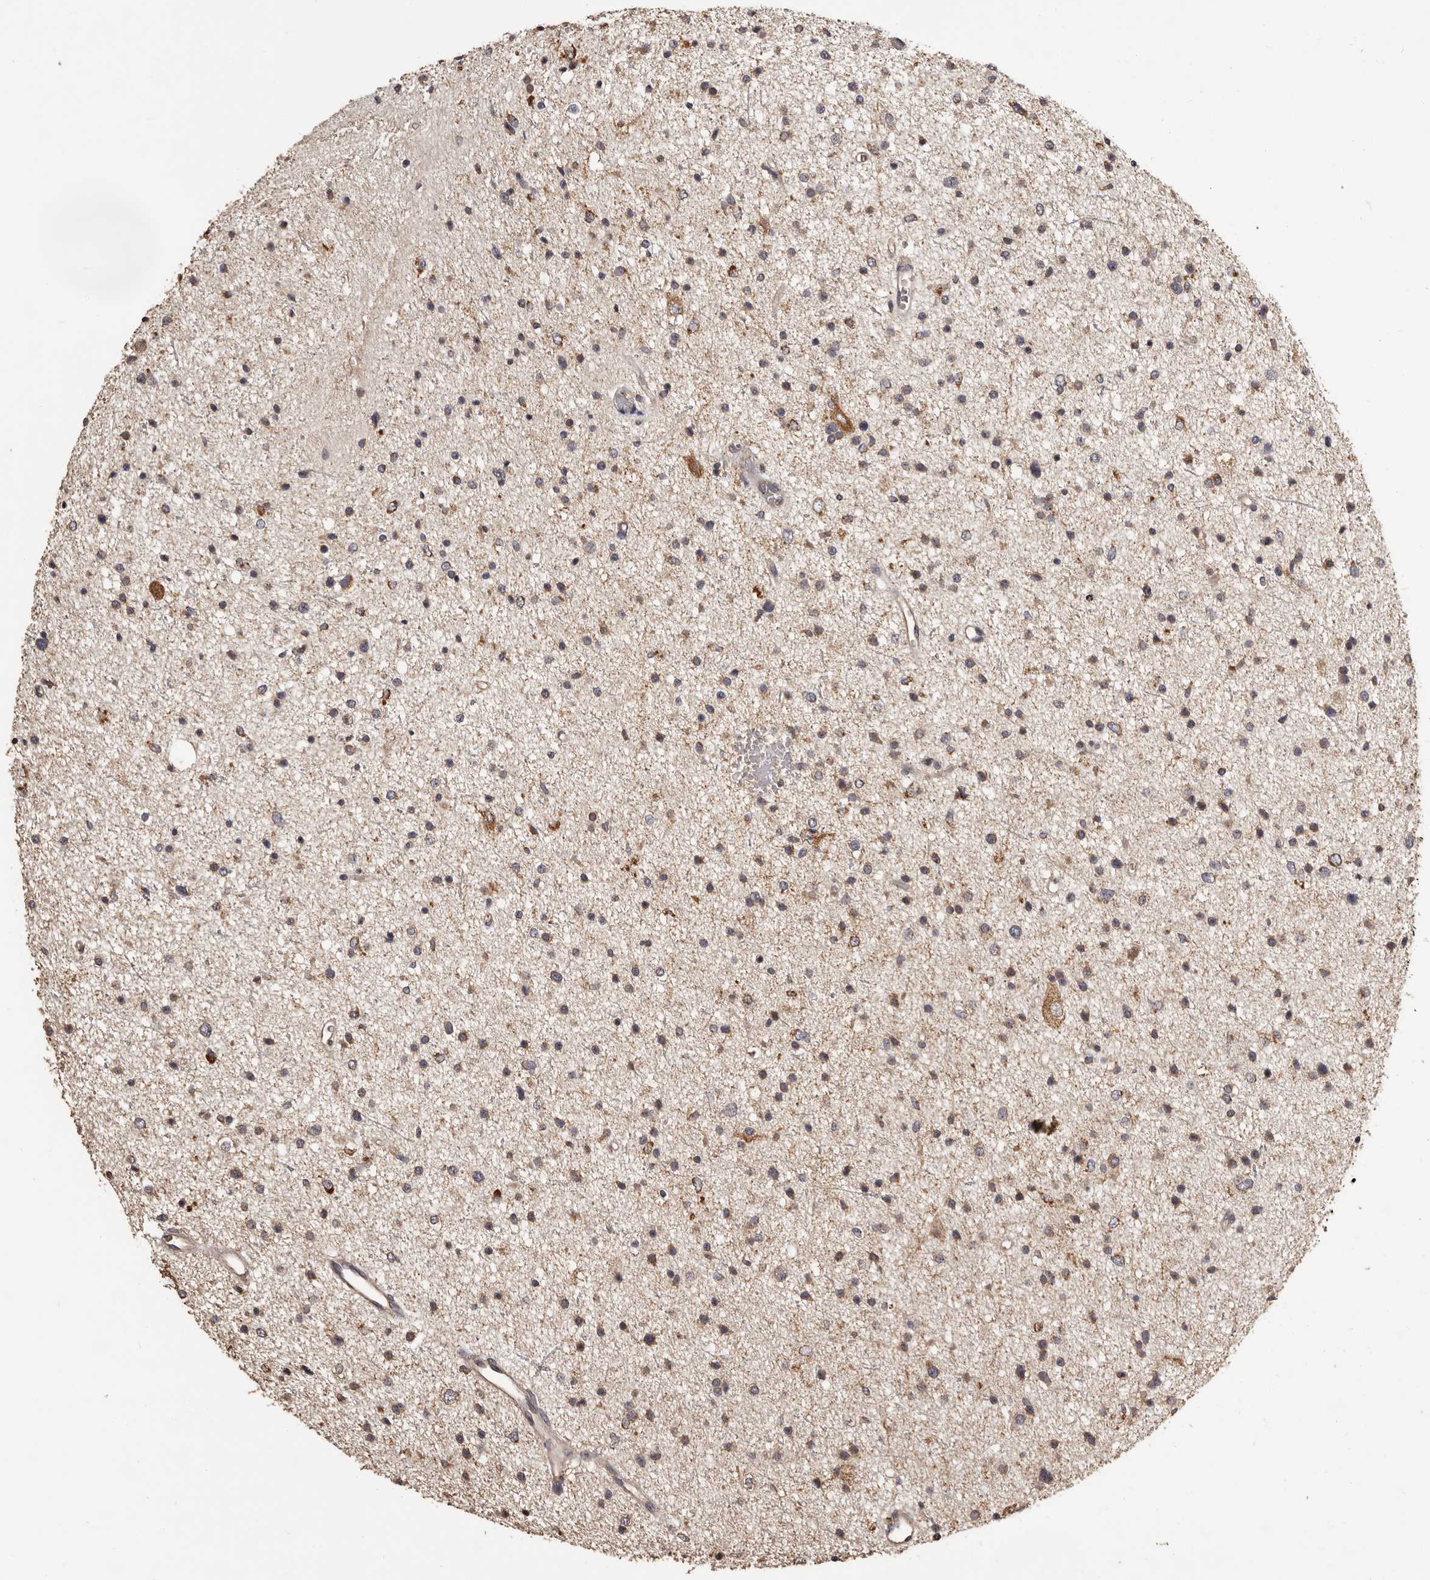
{"staining": {"intensity": "moderate", "quantity": "<25%", "location": "cytoplasmic/membranous"}, "tissue": "glioma", "cell_type": "Tumor cells", "image_type": "cancer", "snomed": [{"axis": "morphology", "description": "Glioma, malignant, Low grade"}, {"axis": "topography", "description": "Brain"}], "caption": "A histopathology image showing moderate cytoplasmic/membranous positivity in about <25% of tumor cells in malignant low-grade glioma, as visualized by brown immunohistochemical staining.", "gene": "MGAT5", "patient": {"sex": "female", "age": 37}}